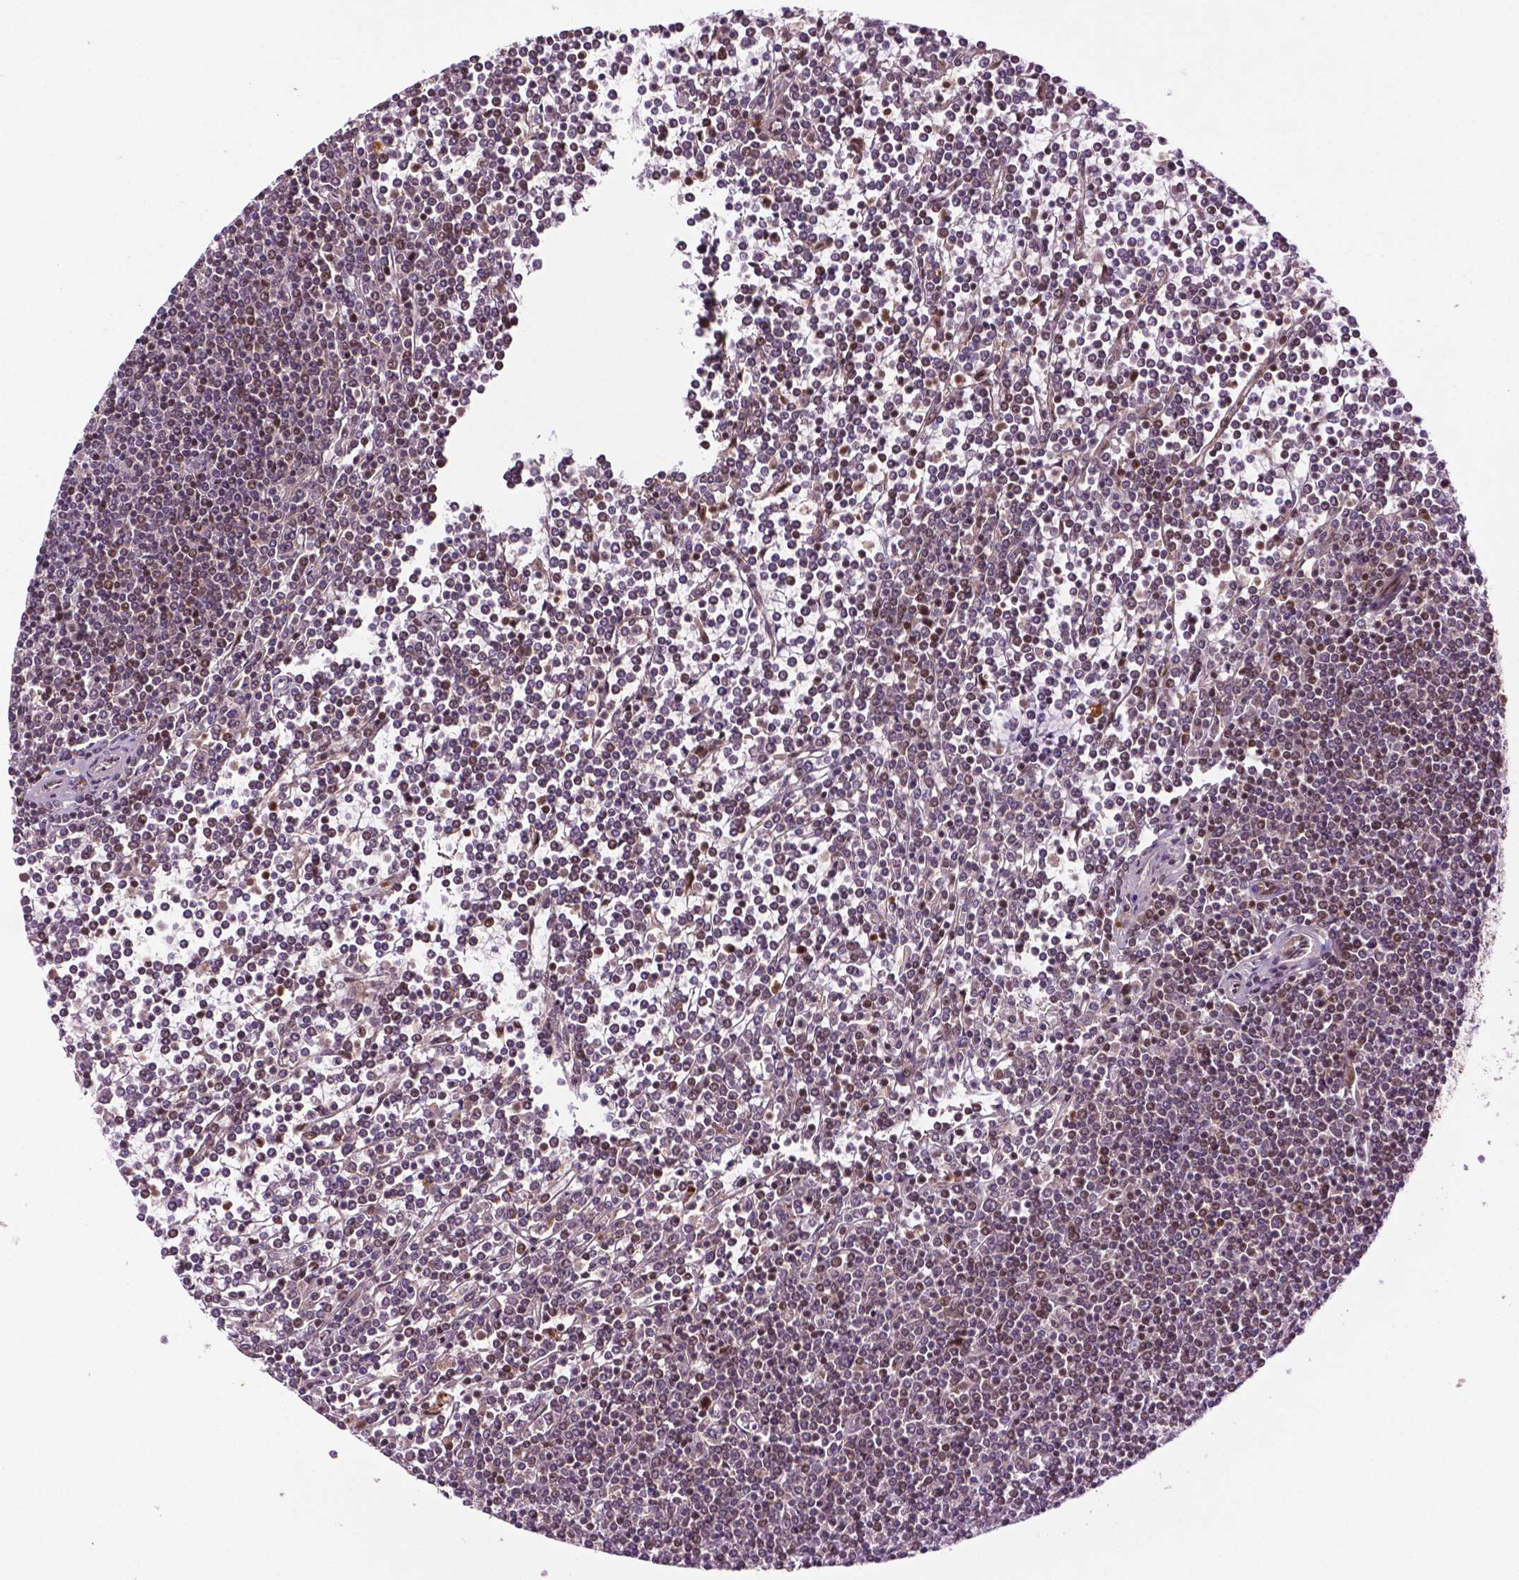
{"staining": {"intensity": "negative", "quantity": "none", "location": "none"}, "tissue": "lymphoma", "cell_type": "Tumor cells", "image_type": "cancer", "snomed": [{"axis": "morphology", "description": "Malignant lymphoma, non-Hodgkin's type, Low grade"}, {"axis": "topography", "description": "Spleen"}], "caption": "Histopathology image shows no significant protein staining in tumor cells of lymphoma. The staining was performed using DAB to visualize the protein expression in brown, while the nuclei were stained in blue with hematoxylin (Magnification: 20x).", "gene": "TMX2", "patient": {"sex": "female", "age": 19}}